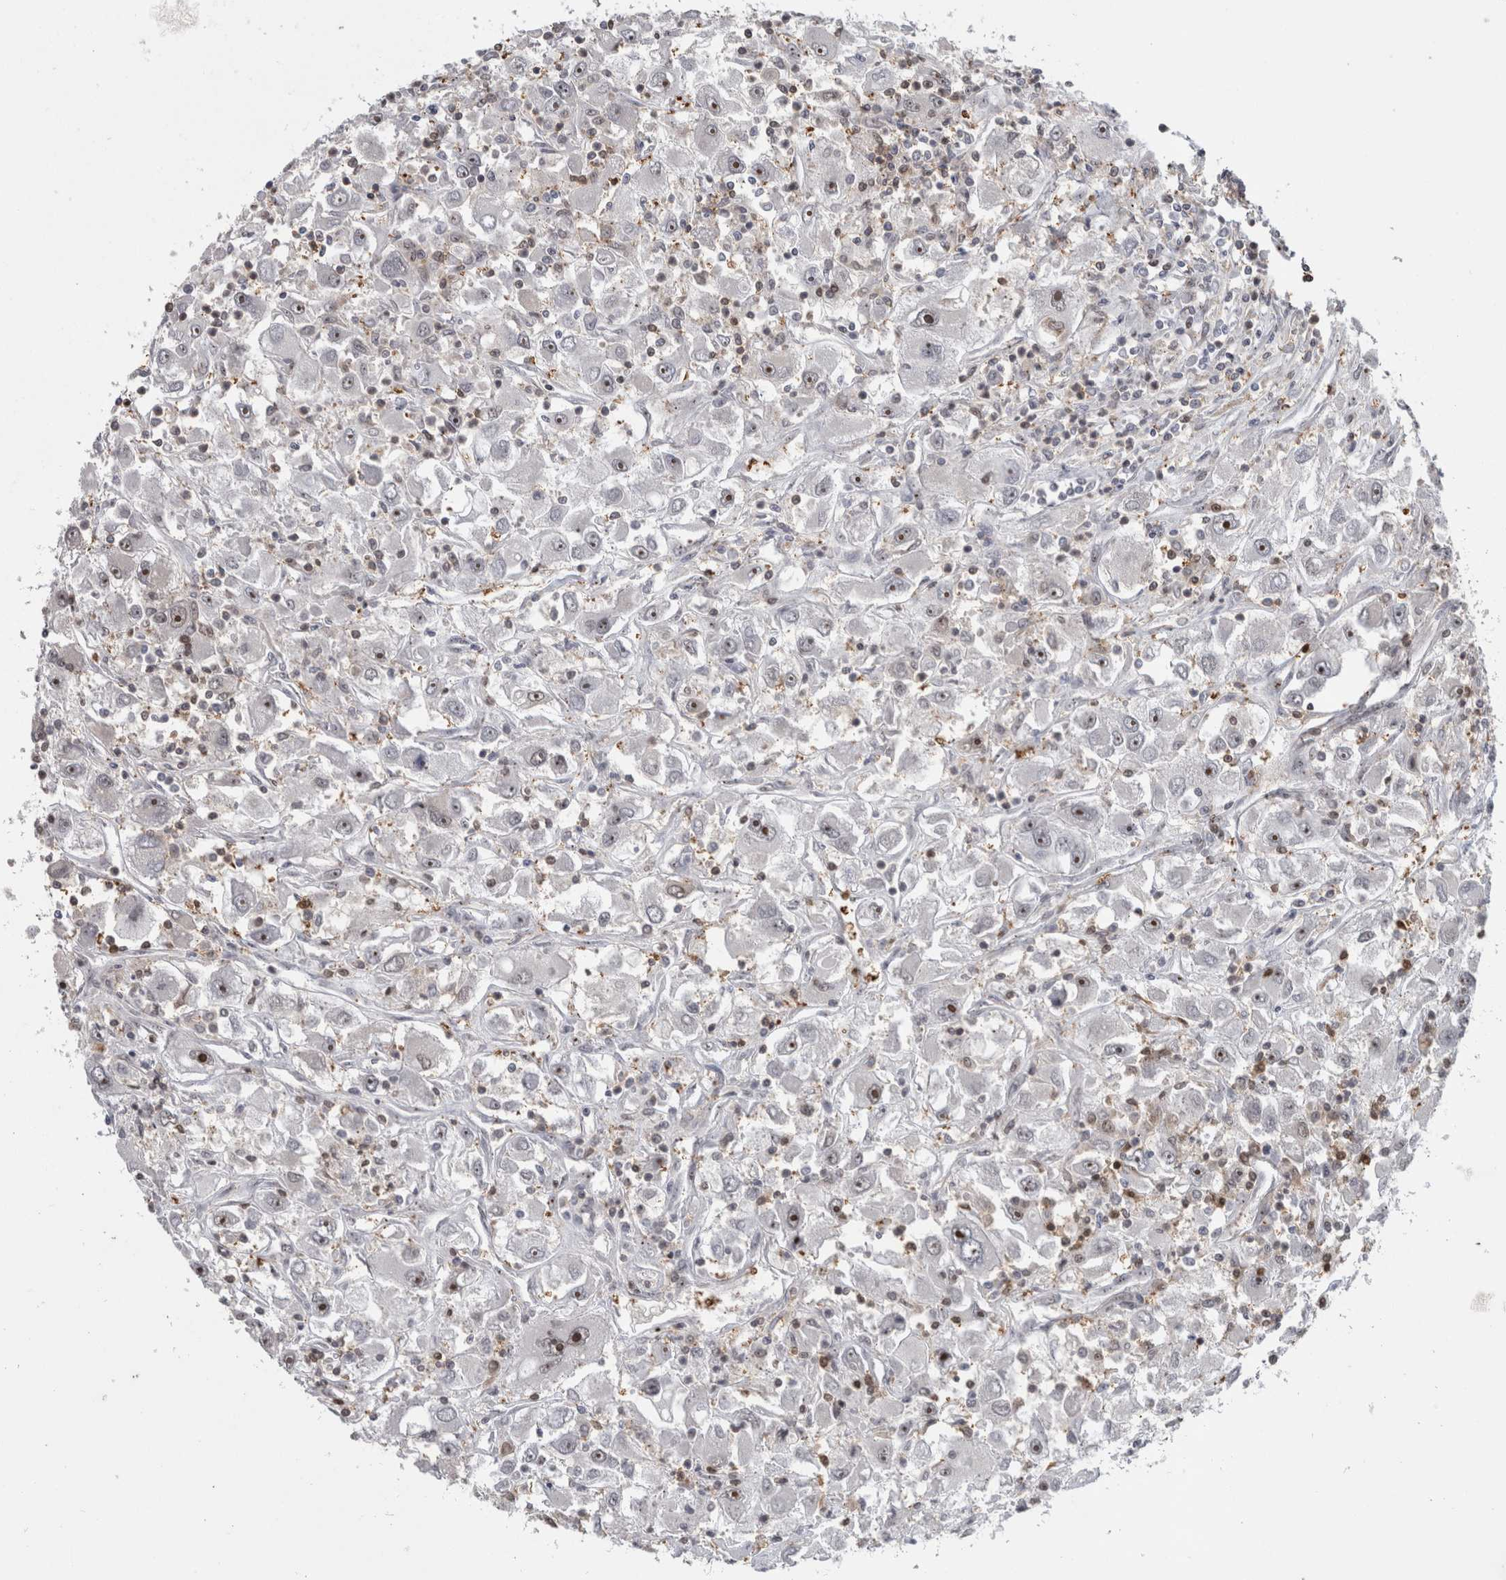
{"staining": {"intensity": "moderate", "quantity": "<25%", "location": "nuclear"}, "tissue": "renal cancer", "cell_type": "Tumor cells", "image_type": "cancer", "snomed": [{"axis": "morphology", "description": "Adenocarcinoma, NOS"}, {"axis": "topography", "description": "Kidney"}], "caption": "Adenocarcinoma (renal) stained for a protein (brown) displays moderate nuclear positive positivity in approximately <25% of tumor cells.", "gene": "TDRD7", "patient": {"sex": "female", "age": 52}}